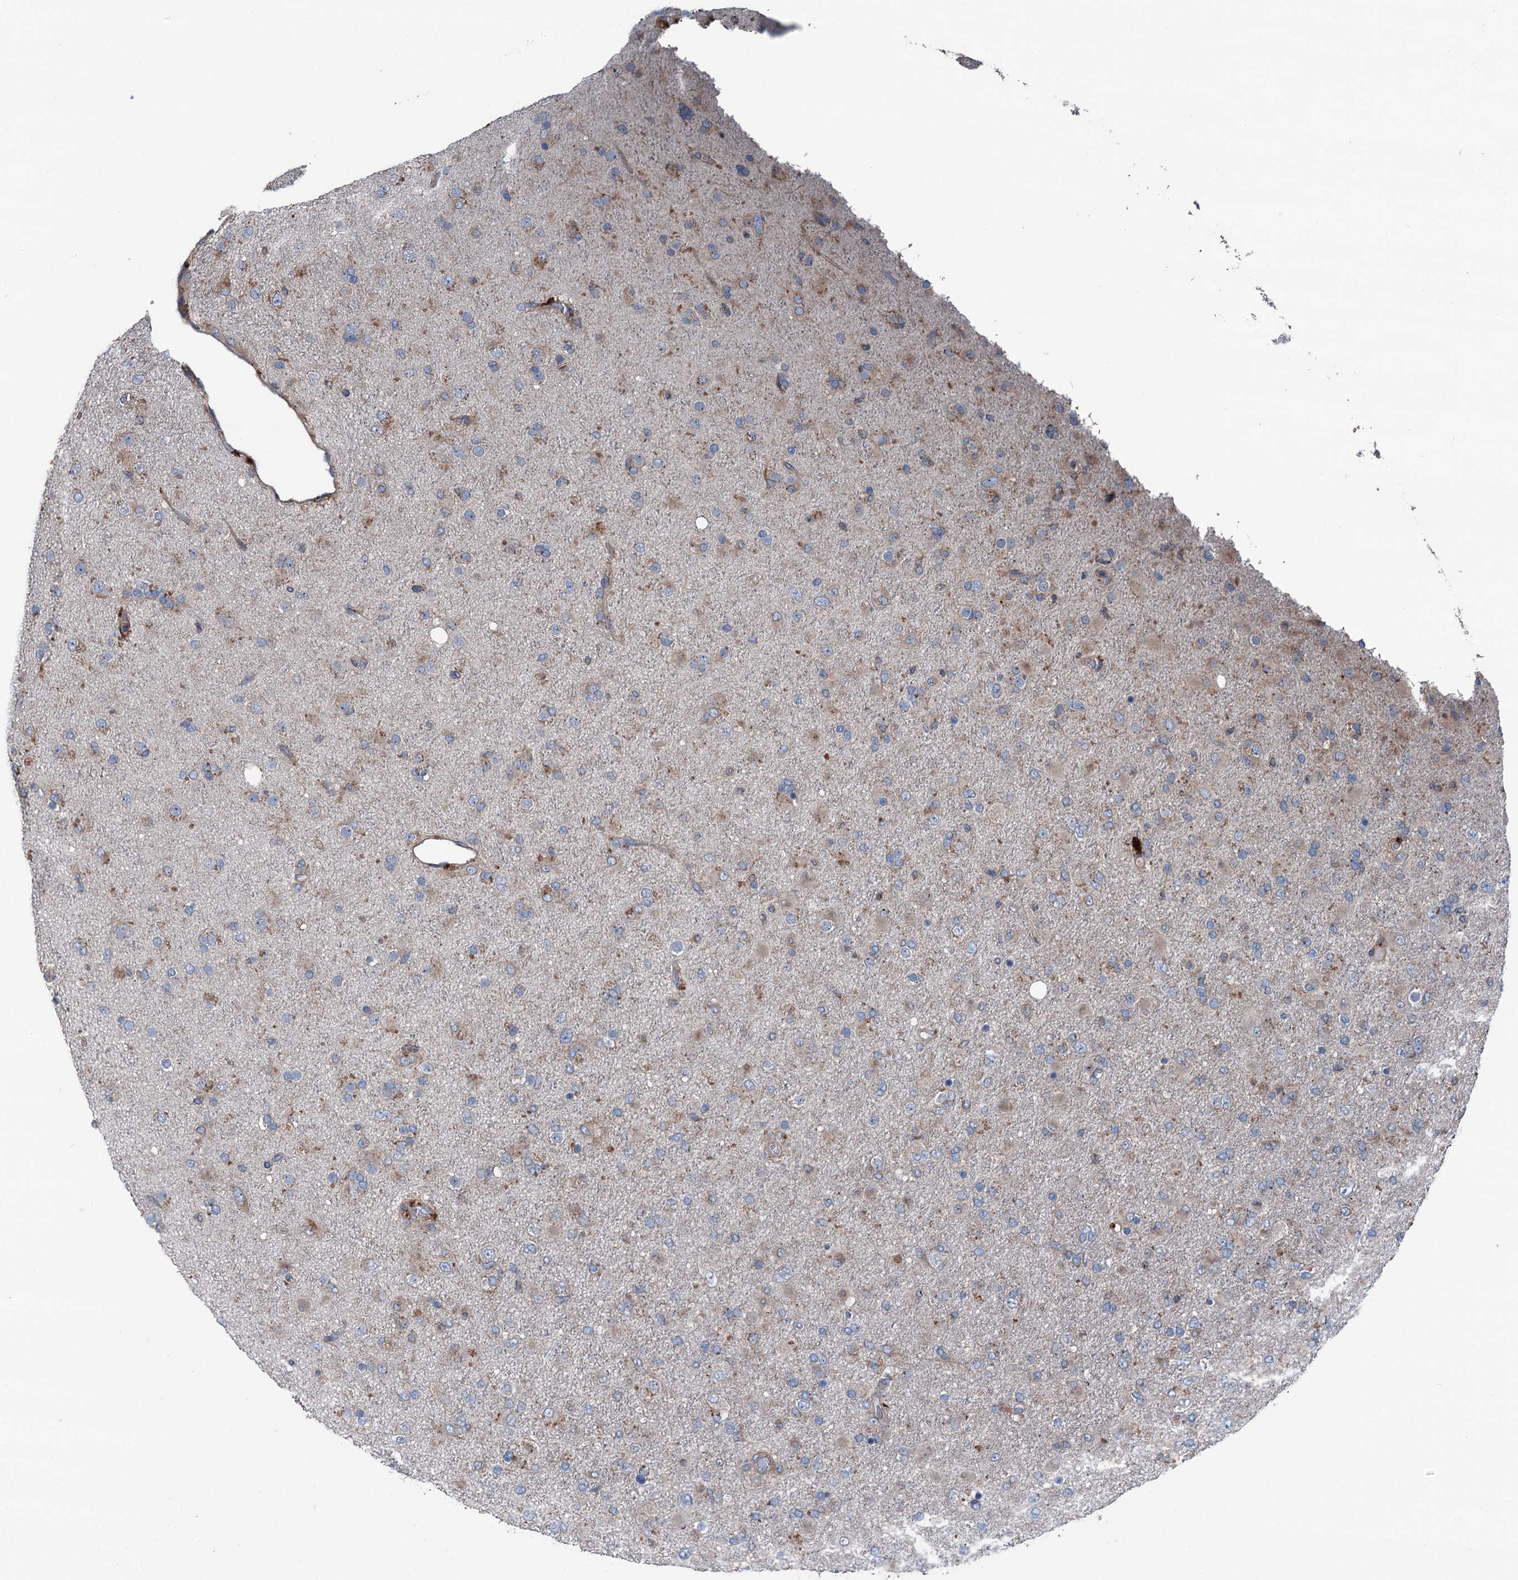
{"staining": {"intensity": "weak", "quantity": "25%-75%", "location": "cytoplasmic/membranous"}, "tissue": "glioma", "cell_type": "Tumor cells", "image_type": "cancer", "snomed": [{"axis": "morphology", "description": "Glioma, malignant, Low grade"}, {"axis": "topography", "description": "Brain"}], "caption": "Tumor cells show low levels of weak cytoplasmic/membranous expression in approximately 25%-75% of cells in human low-grade glioma (malignant).", "gene": "RUFY1", "patient": {"sex": "male", "age": 65}}